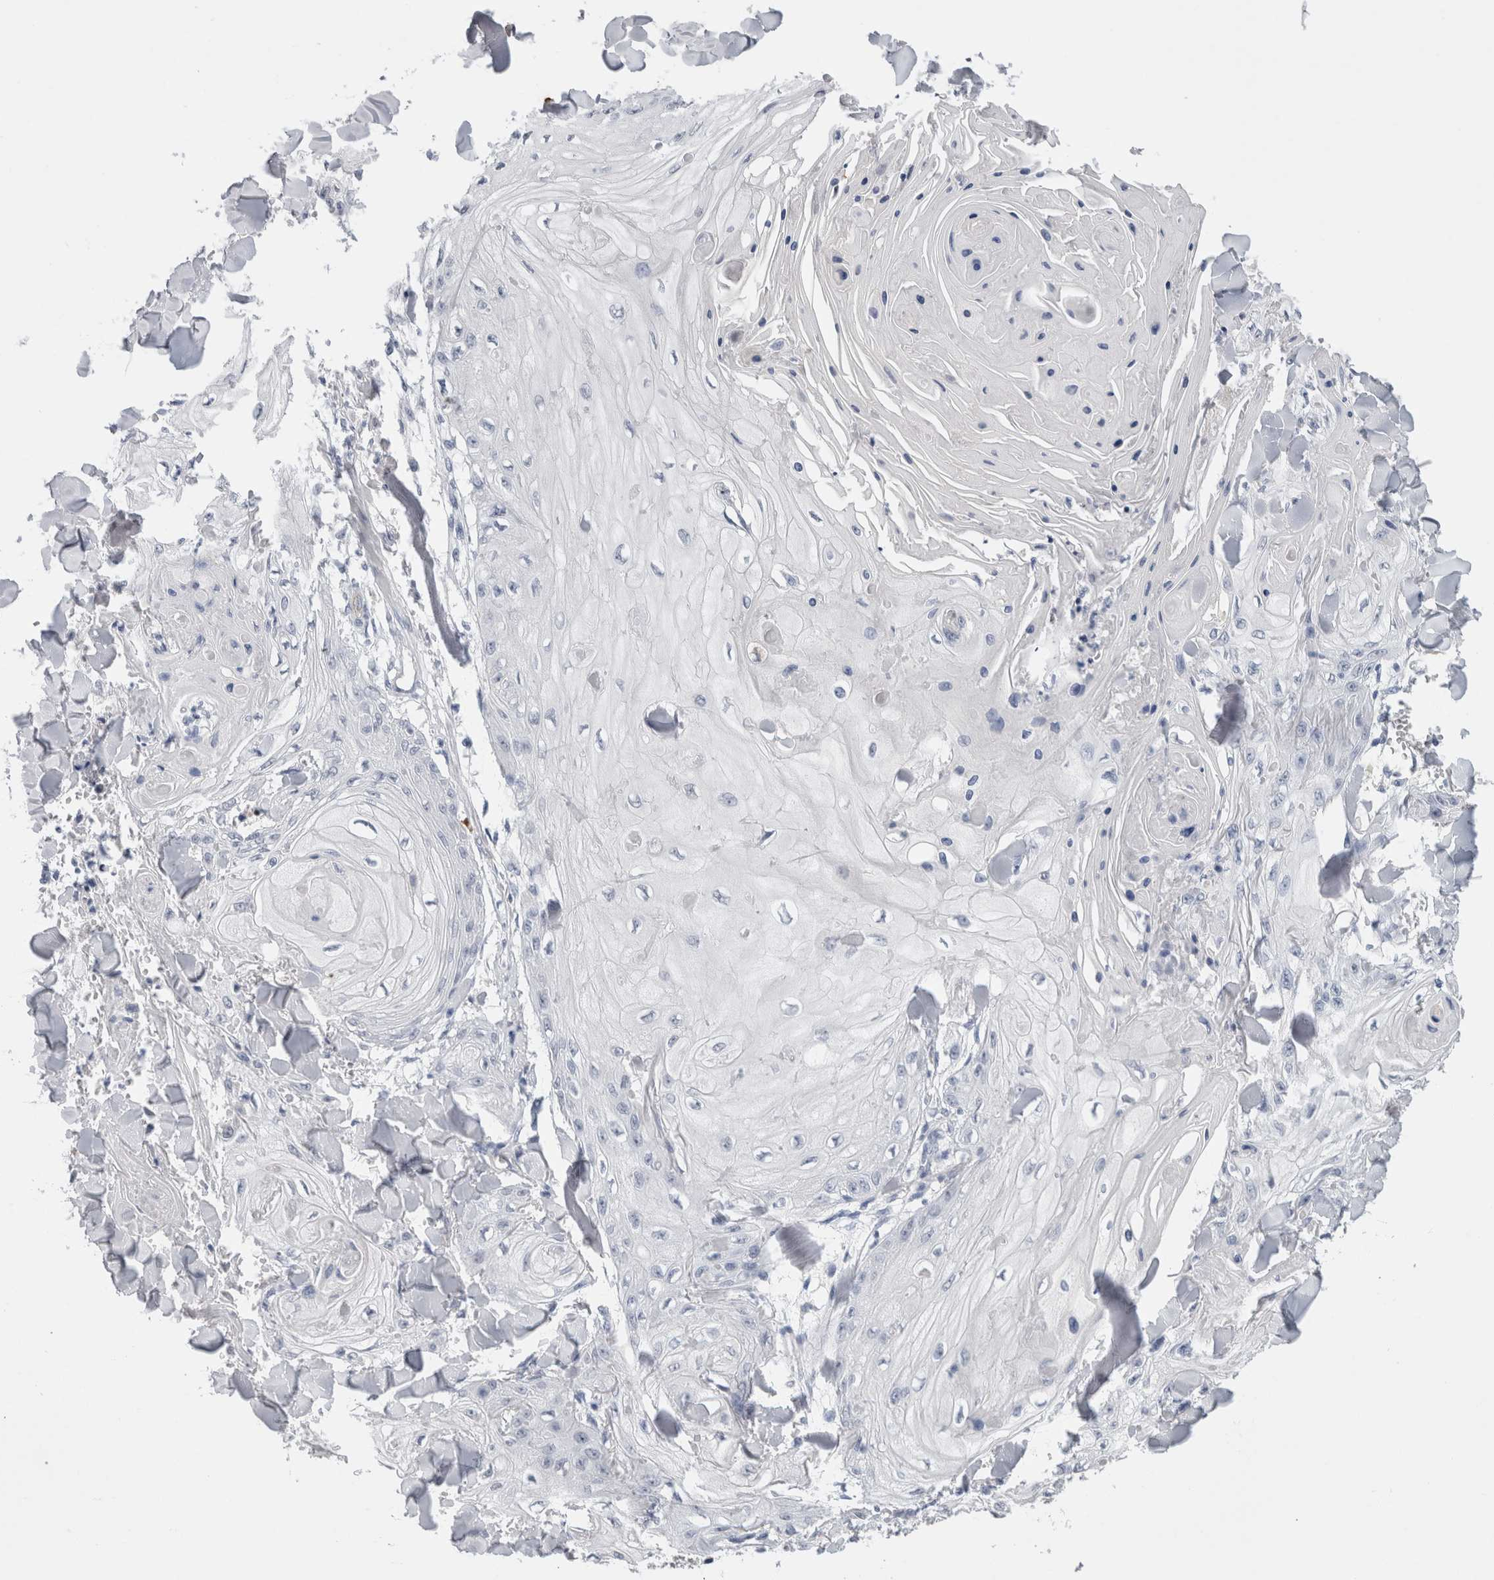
{"staining": {"intensity": "negative", "quantity": "none", "location": "none"}, "tissue": "skin cancer", "cell_type": "Tumor cells", "image_type": "cancer", "snomed": [{"axis": "morphology", "description": "Squamous cell carcinoma, NOS"}, {"axis": "topography", "description": "Skin"}], "caption": "This is an IHC histopathology image of squamous cell carcinoma (skin). There is no staining in tumor cells.", "gene": "FABP4", "patient": {"sex": "male", "age": 74}}